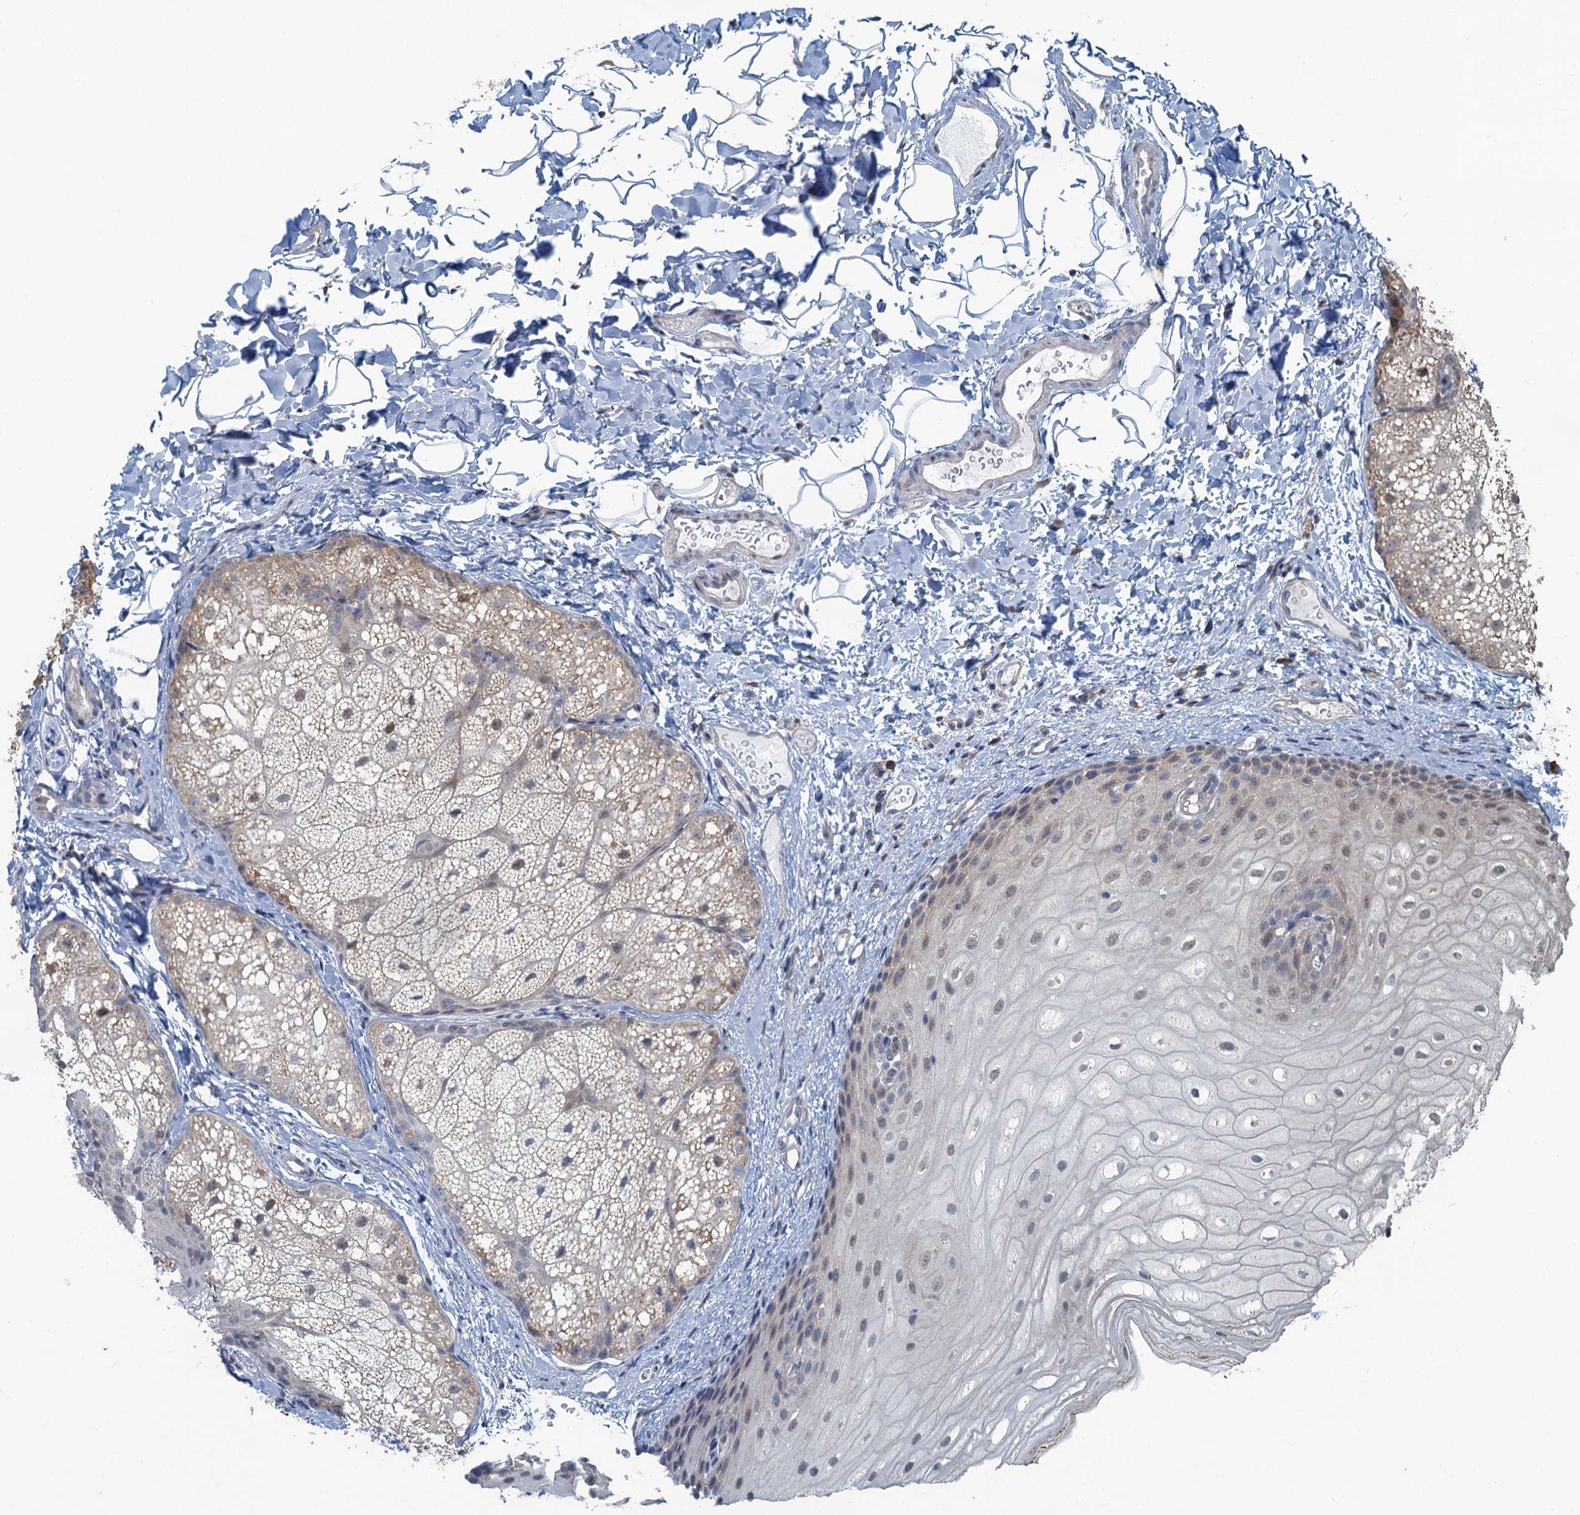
{"staining": {"intensity": "weak", "quantity": "25%-75%", "location": "nuclear"}, "tissue": "oral mucosa", "cell_type": "Squamous epithelial cells", "image_type": "normal", "snomed": [{"axis": "morphology", "description": "Normal tissue, NOS"}, {"axis": "topography", "description": "Oral tissue"}], "caption": "Squamous epithelial cells demonstrate low levels of weak nuclear expression in about 25%-75% of cells in normal oral mucosa.", "gene": "TEX35", "patient": {"sex": "female", "age": 70}}